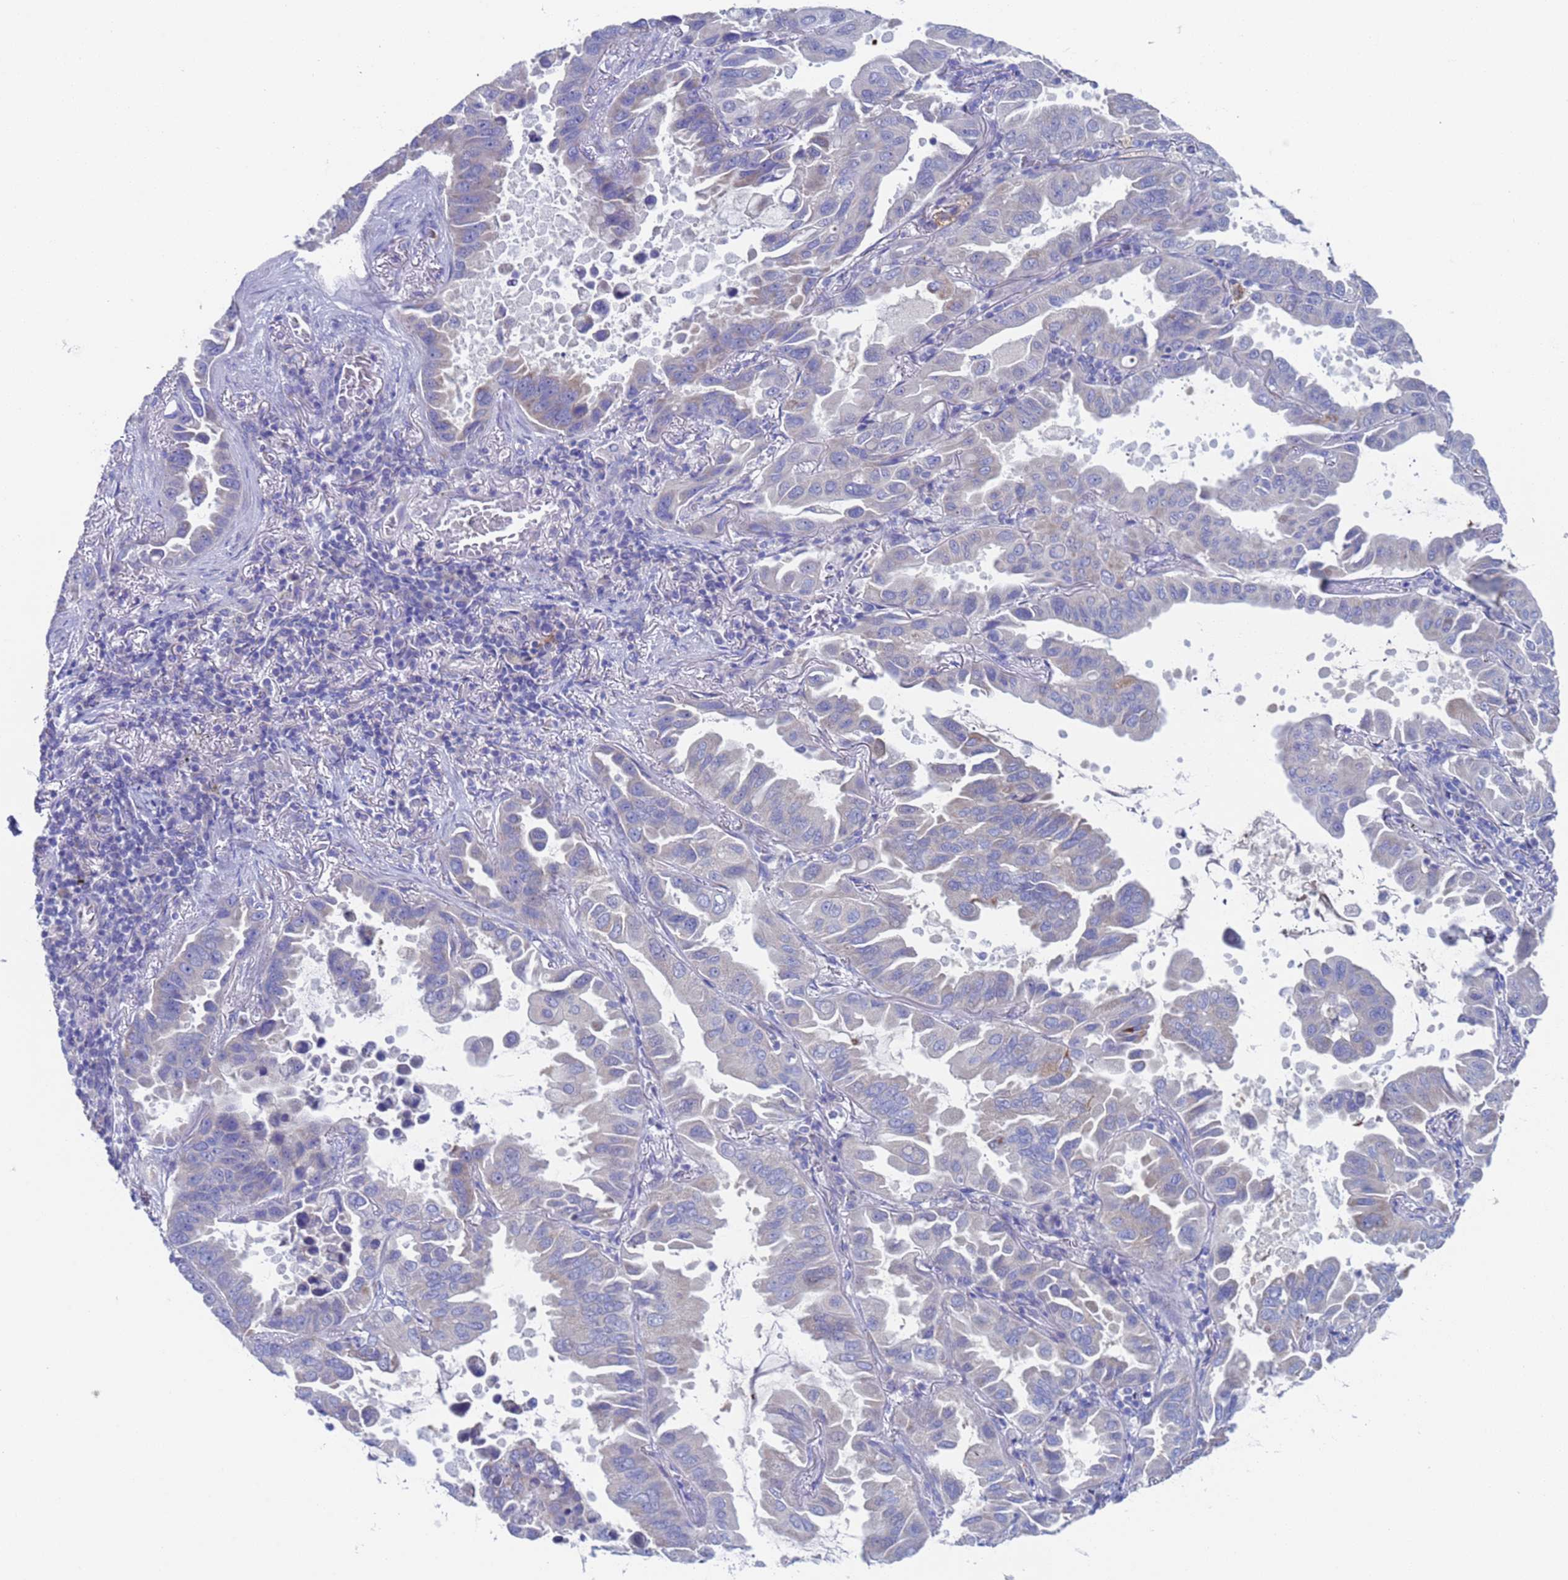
{"staining": {"intensity": "negative", "quantity": "none", "location": "none"}, "tissue": "lung cancer", "cell_type": "Tumor cells", "image_type": "cancer", "snomed": [{"axis": "morphology", "description": "Adenocarcinoma, NOS"}, {"axis": "topography", "description": "Lung"}], "caption": "Micrograph shows no significant protein positivity in tumor cells of lung adenocarcinoma.", "gene": "PET117", "patient": {"sex": "male", "age": 64}}